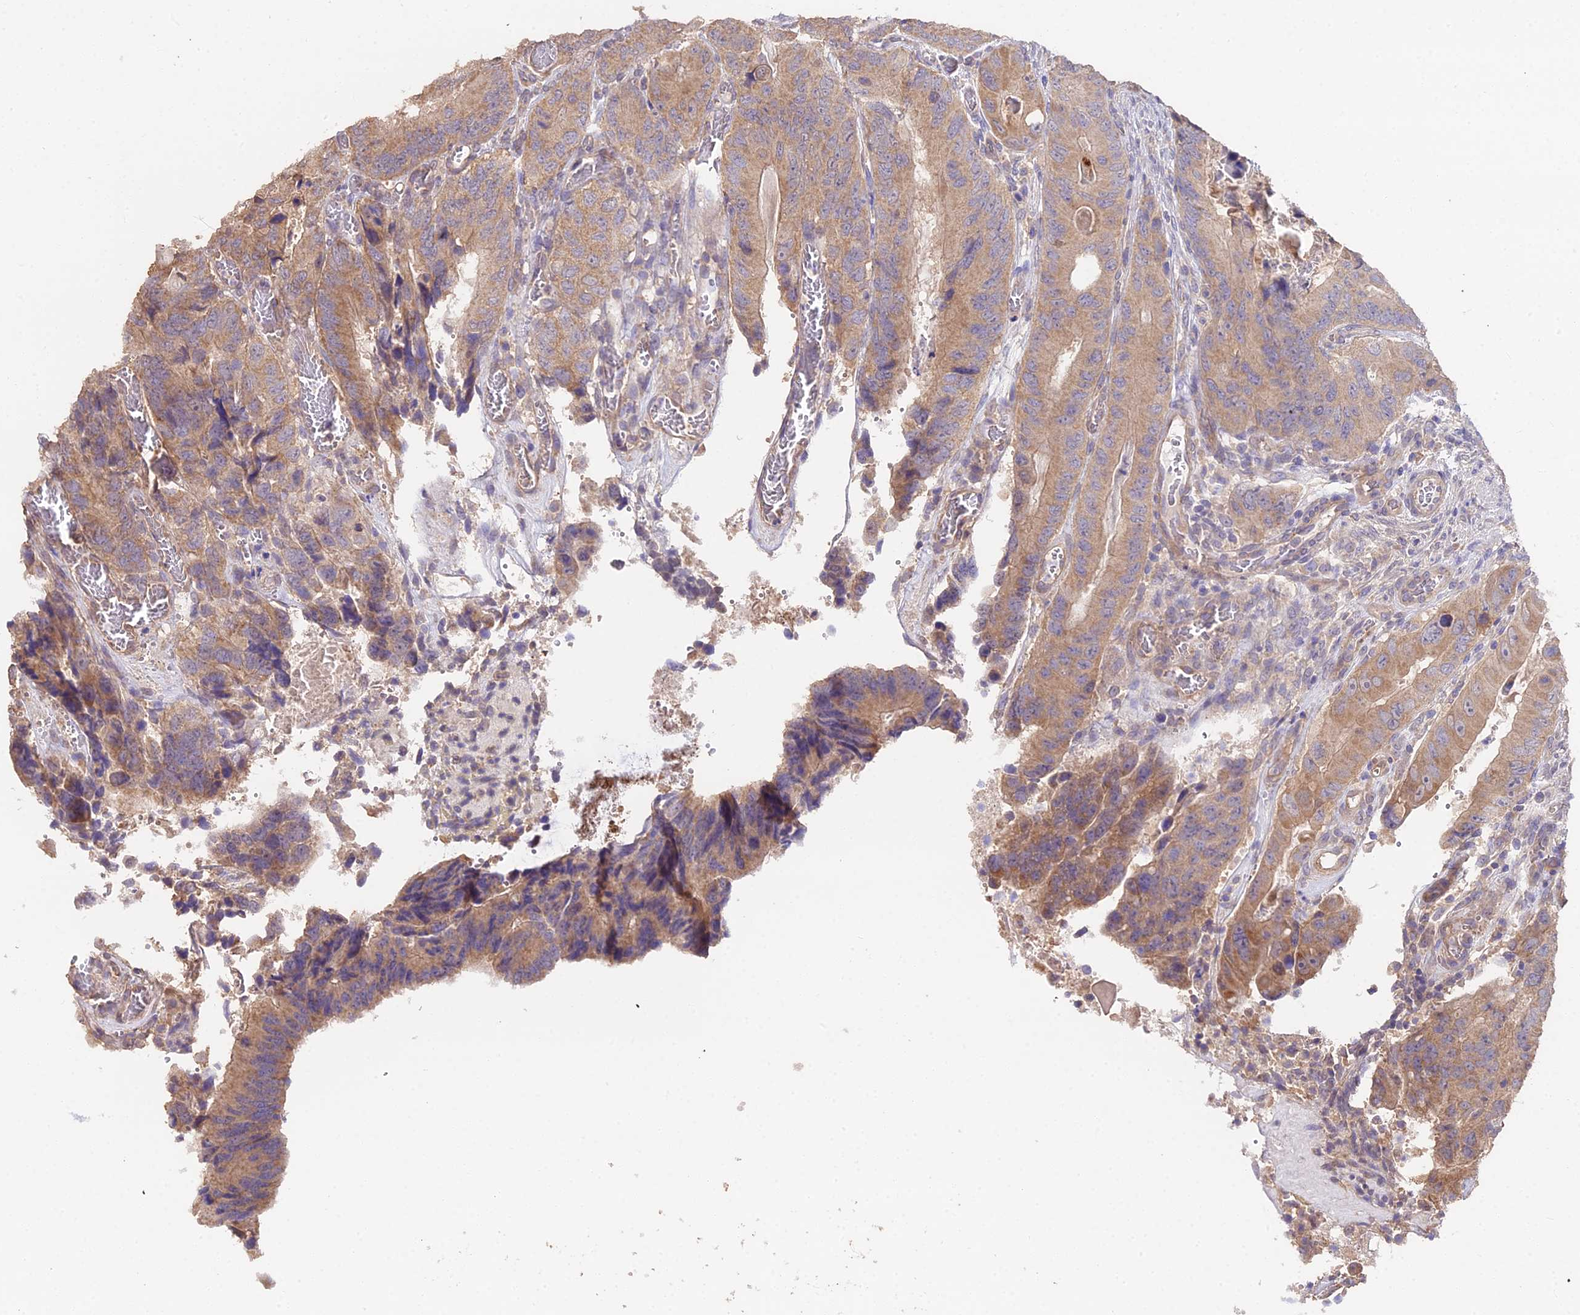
{"staining": {"intensity": "moderate", "quantity": ">75%", "location": "cytoplasmic/membranous"}, "tissue": "colorectal cancer", "cell_type": "Tumor cells", "image_type": "cancer", "snomed": [{"axis": "morphology", "description": "Adenocarcinoma, NOS"}, {"axis": "topography", "description": "Colon"}], "caption": "Moderate cytoplasmic/membranous staining is seen in approximately >75% of tumor cells in adenocarcinoma (colorectal).", "gene": "METTL13", "patient": {"sex": "male", "age": 84}}